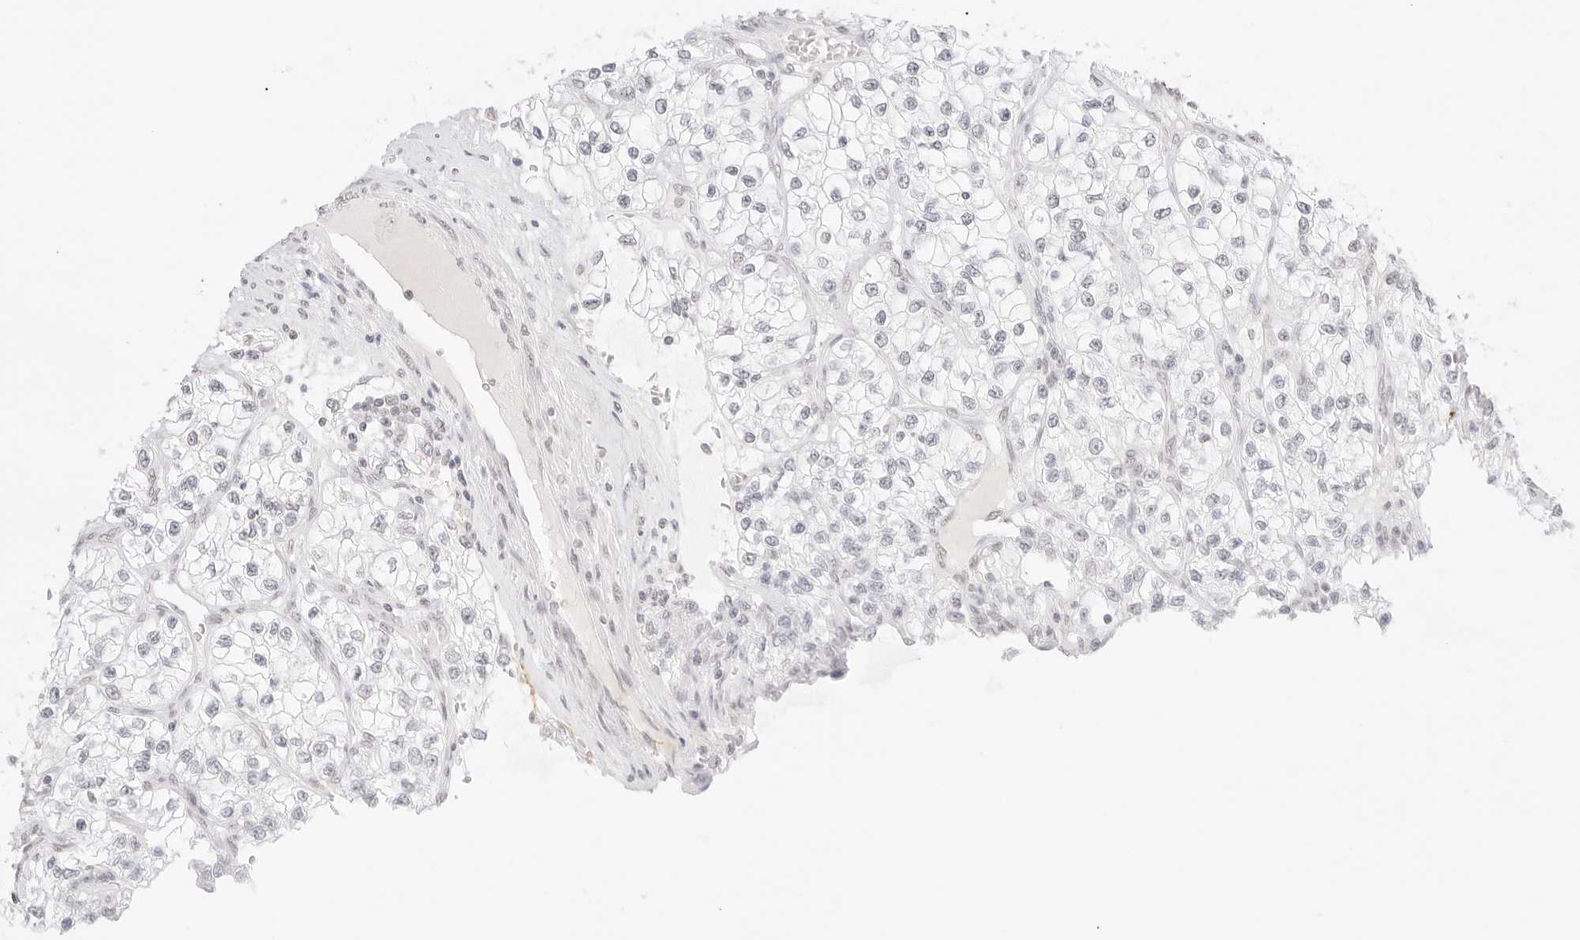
{"staining": {"intensity": "negative", "quantity": "none", "location": "none"}, "tissue": "renal cancer", "cell_type": "Tumor cells", "image_type": "cancer", "snomed": [{"axis": "morphology", "description": "Adenocarcinoma, NOS"}, {"axis": "topography", "description": "Kidney"}], "caption": "Renal cancer was stained to show a protein in brown. There is no significant expression in tumor cells.", "gene": "FBLN5", "patient": {"sex": "female", "age": 57}}